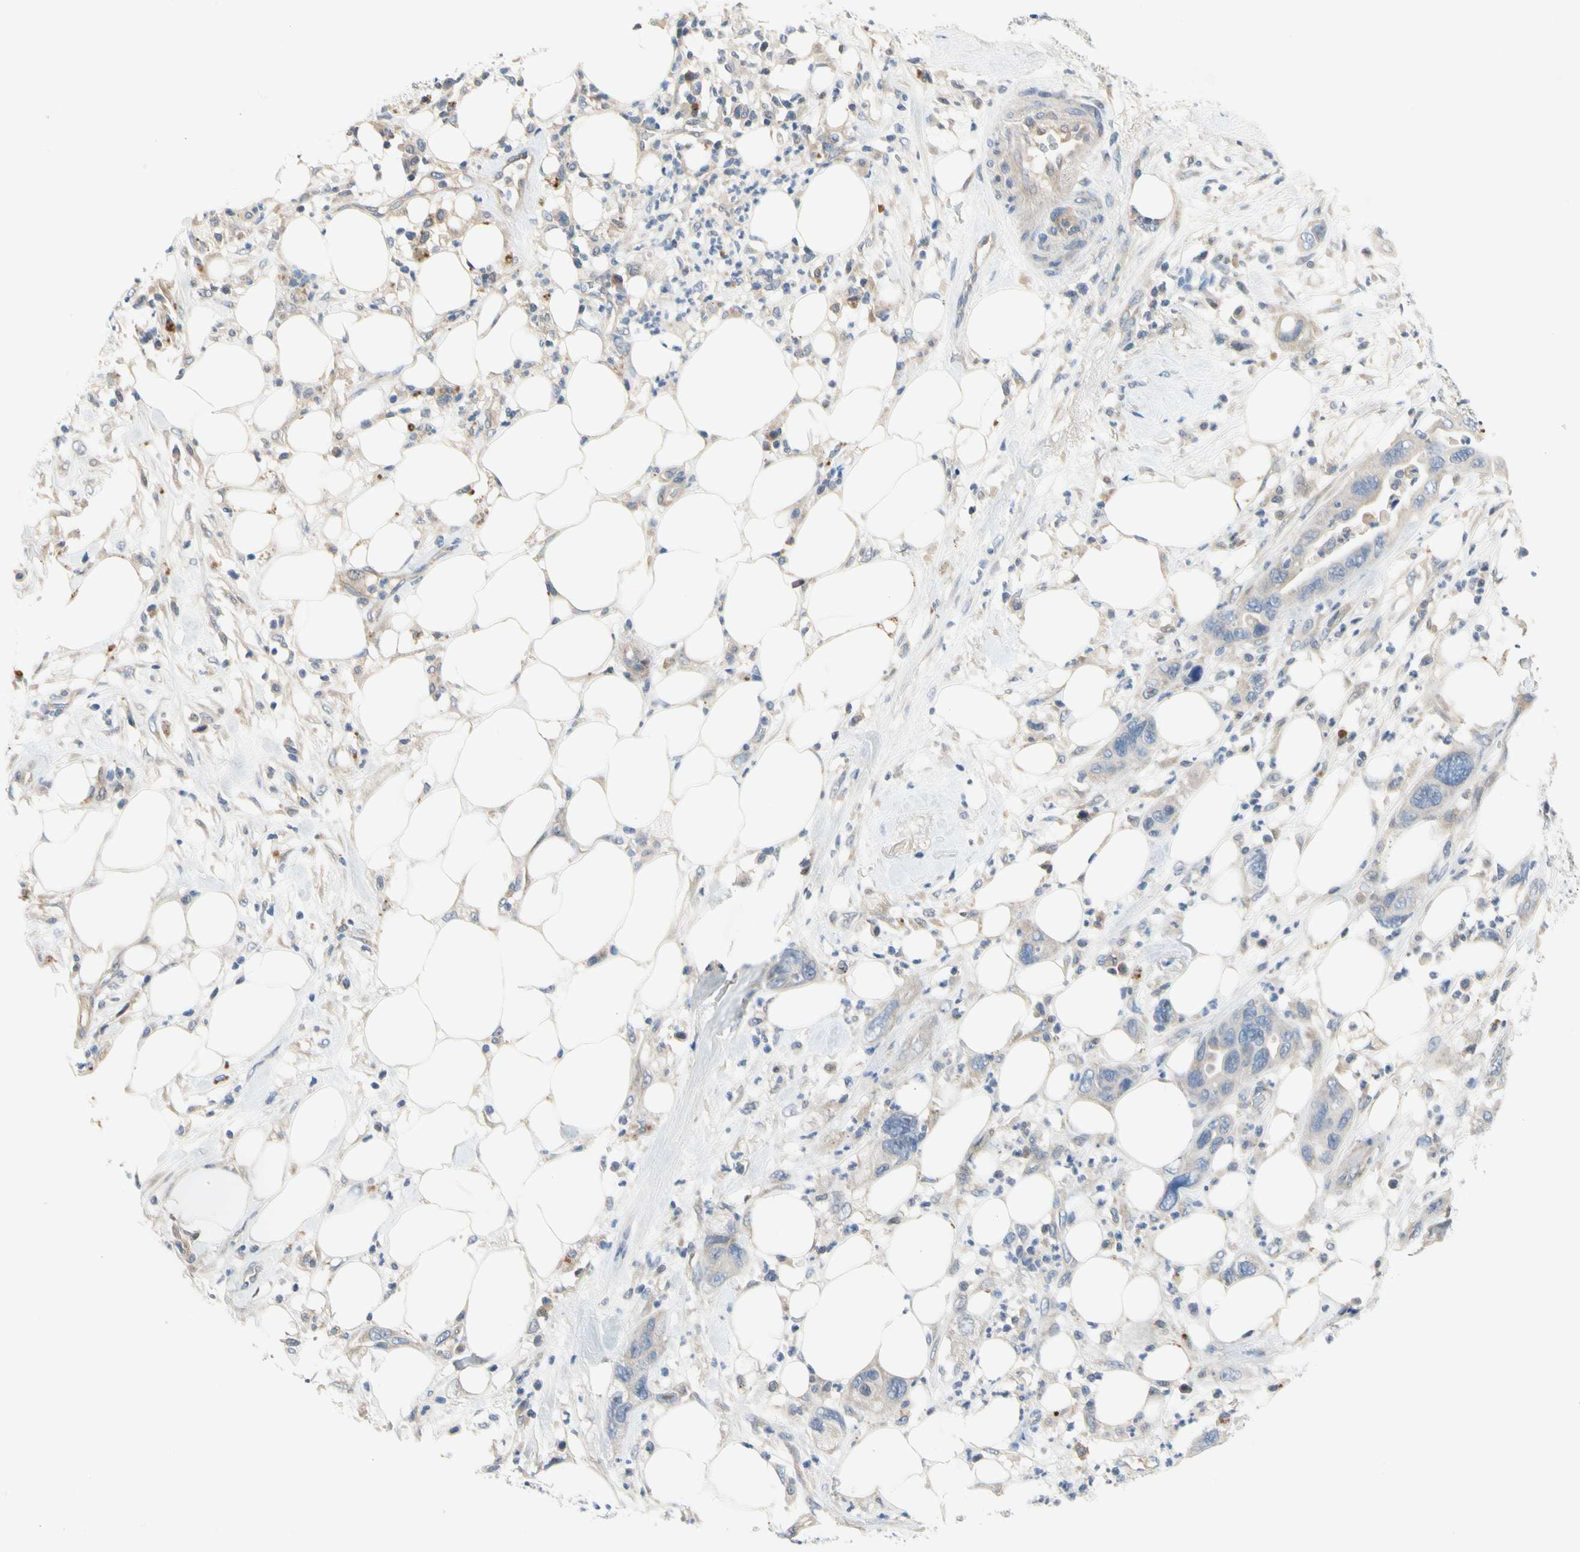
{"staining": {"intensity": "weak", "quantity": "<25%", "location": "cytoplasmic/membranous"}, "tissue": "pancreatic cancer", "cell_type": "Tumor cells", "image_type": "cancer", "snomed": [{"axis": "morphology", "description": "Adenocarcinoma, NOS"}, {"axis": "topography", "description": "Pancreas"}], "caption": "Adenocarcinoma (pancreatic) stained for a protein using IHC shows no expression tumor cells.", "gene": "GAS6", "patient": {"sex": "female", "age": 71}}